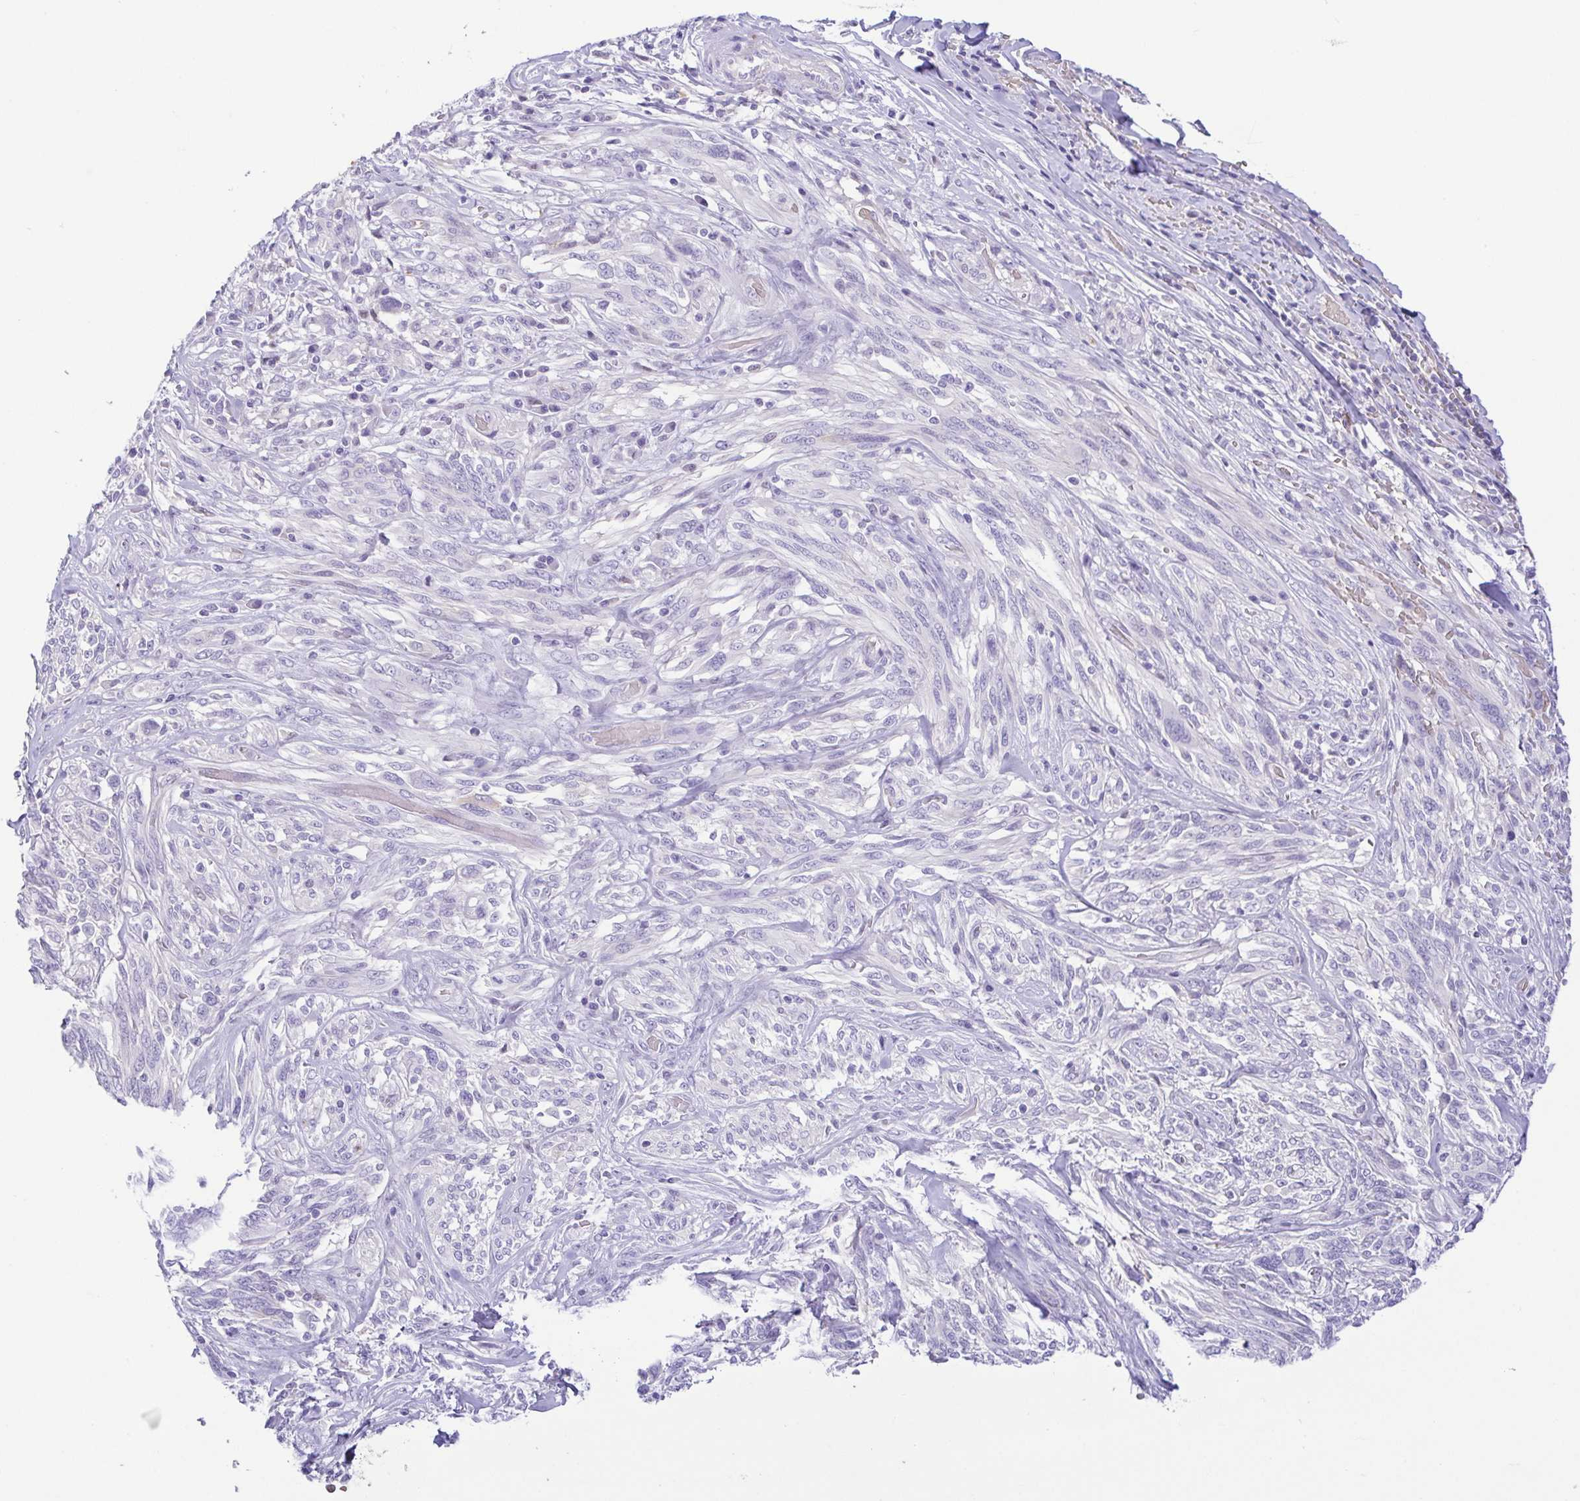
{"staining": {"intensity": "negative", "quantity": "none", "location": "none"}, "tissue": "melanoma", "cell_type": "Tumor cells", "image_type": "cancer", "snomed": [{"axis": "morphology", "description": "Malignant melanoma, NOS"}, {"axis": "topography", "description": "Skin"}], "caption": "This is a histopathology image of IHC staining of malignant melanoma, which shows no staining in tumor cells.", "gene": "EPB42", "patient": {"sex": "female", "age": 91}}